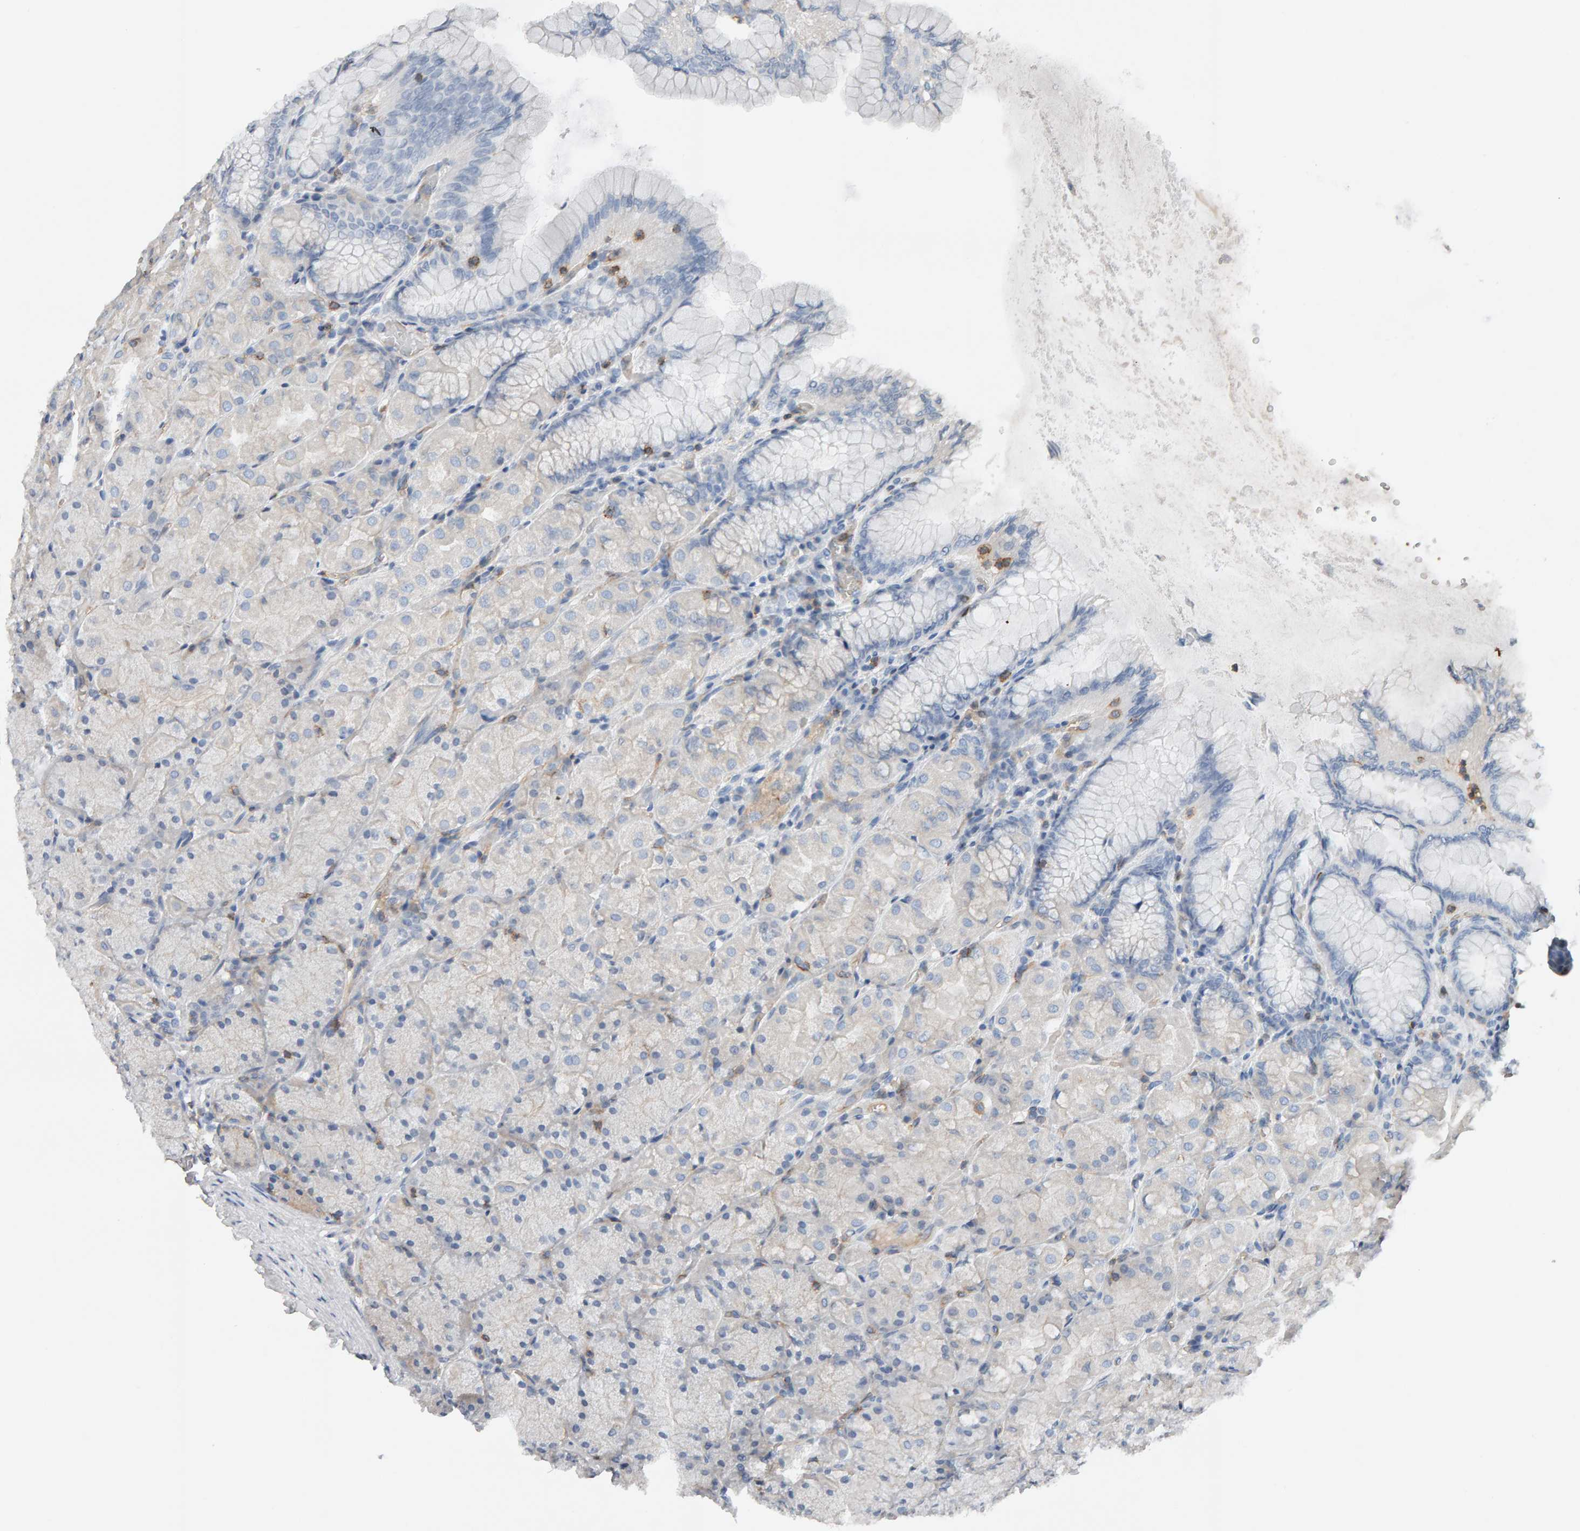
{"staining": {"intensity": "weak", "quantity": "<25%", "location": "cytoplasmic/membranous"}, "tissue": "stomach", "cell_type": "Glandular cells", "image_type": "normal", "snomed": [{"axis": "morphology", "description": "Normal tissue, NOS"}, {"axis": "topography", "description": "Stomach, upper"}], "caption": "Normal stomach was stained to show a protein in brown. There is no significant staining in glandular cells. (Brightfield microscopy of DAB (3,3'-diaminobenzidine) IHC at high magnification).", "gene": "FYN", "patient": {"sex": "female", "age": 56}}